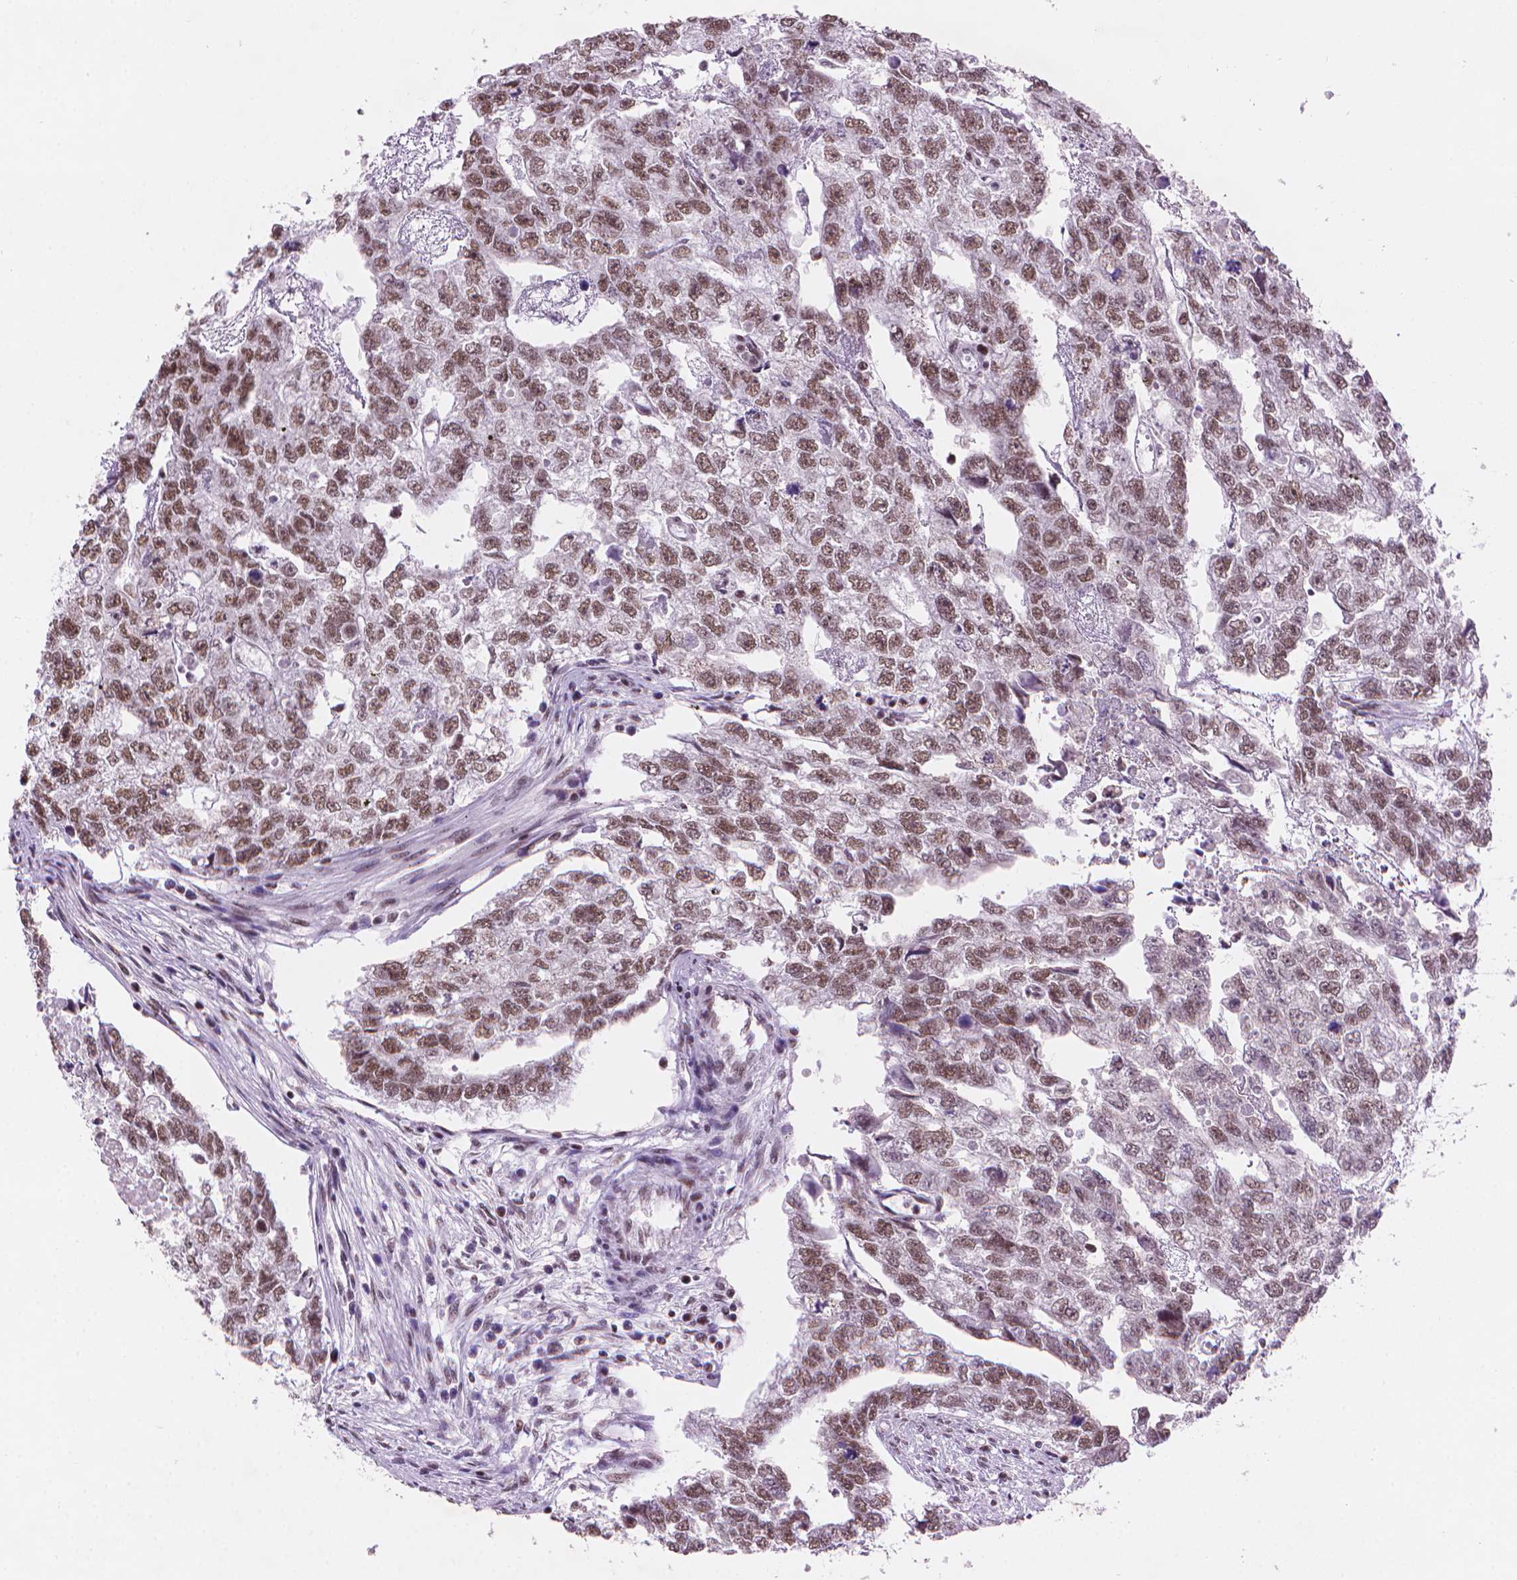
{"staining": {"intensity": "moderate", "quantity": ">75%", "location": "nuclear"}, "tissue": "testis cancer", "cell_type": "Tumor cells", "image_type": "cancer", "snomed": [{"axis": "morphology", "description": "Carcinoma, Embryonal, NOS"}, {"axis": "morphology", "description": "Teratoma, malignant, NOS"}, {"axis": "topography", "description": "Testis"}], "caption": "Immunohistochemical staining of human testis cancer demonstrates moderate nuclear protein staining in about >75% of tumor cells.", "gene": "RPA4", "patient": {"sex": "male", "age": 44}}